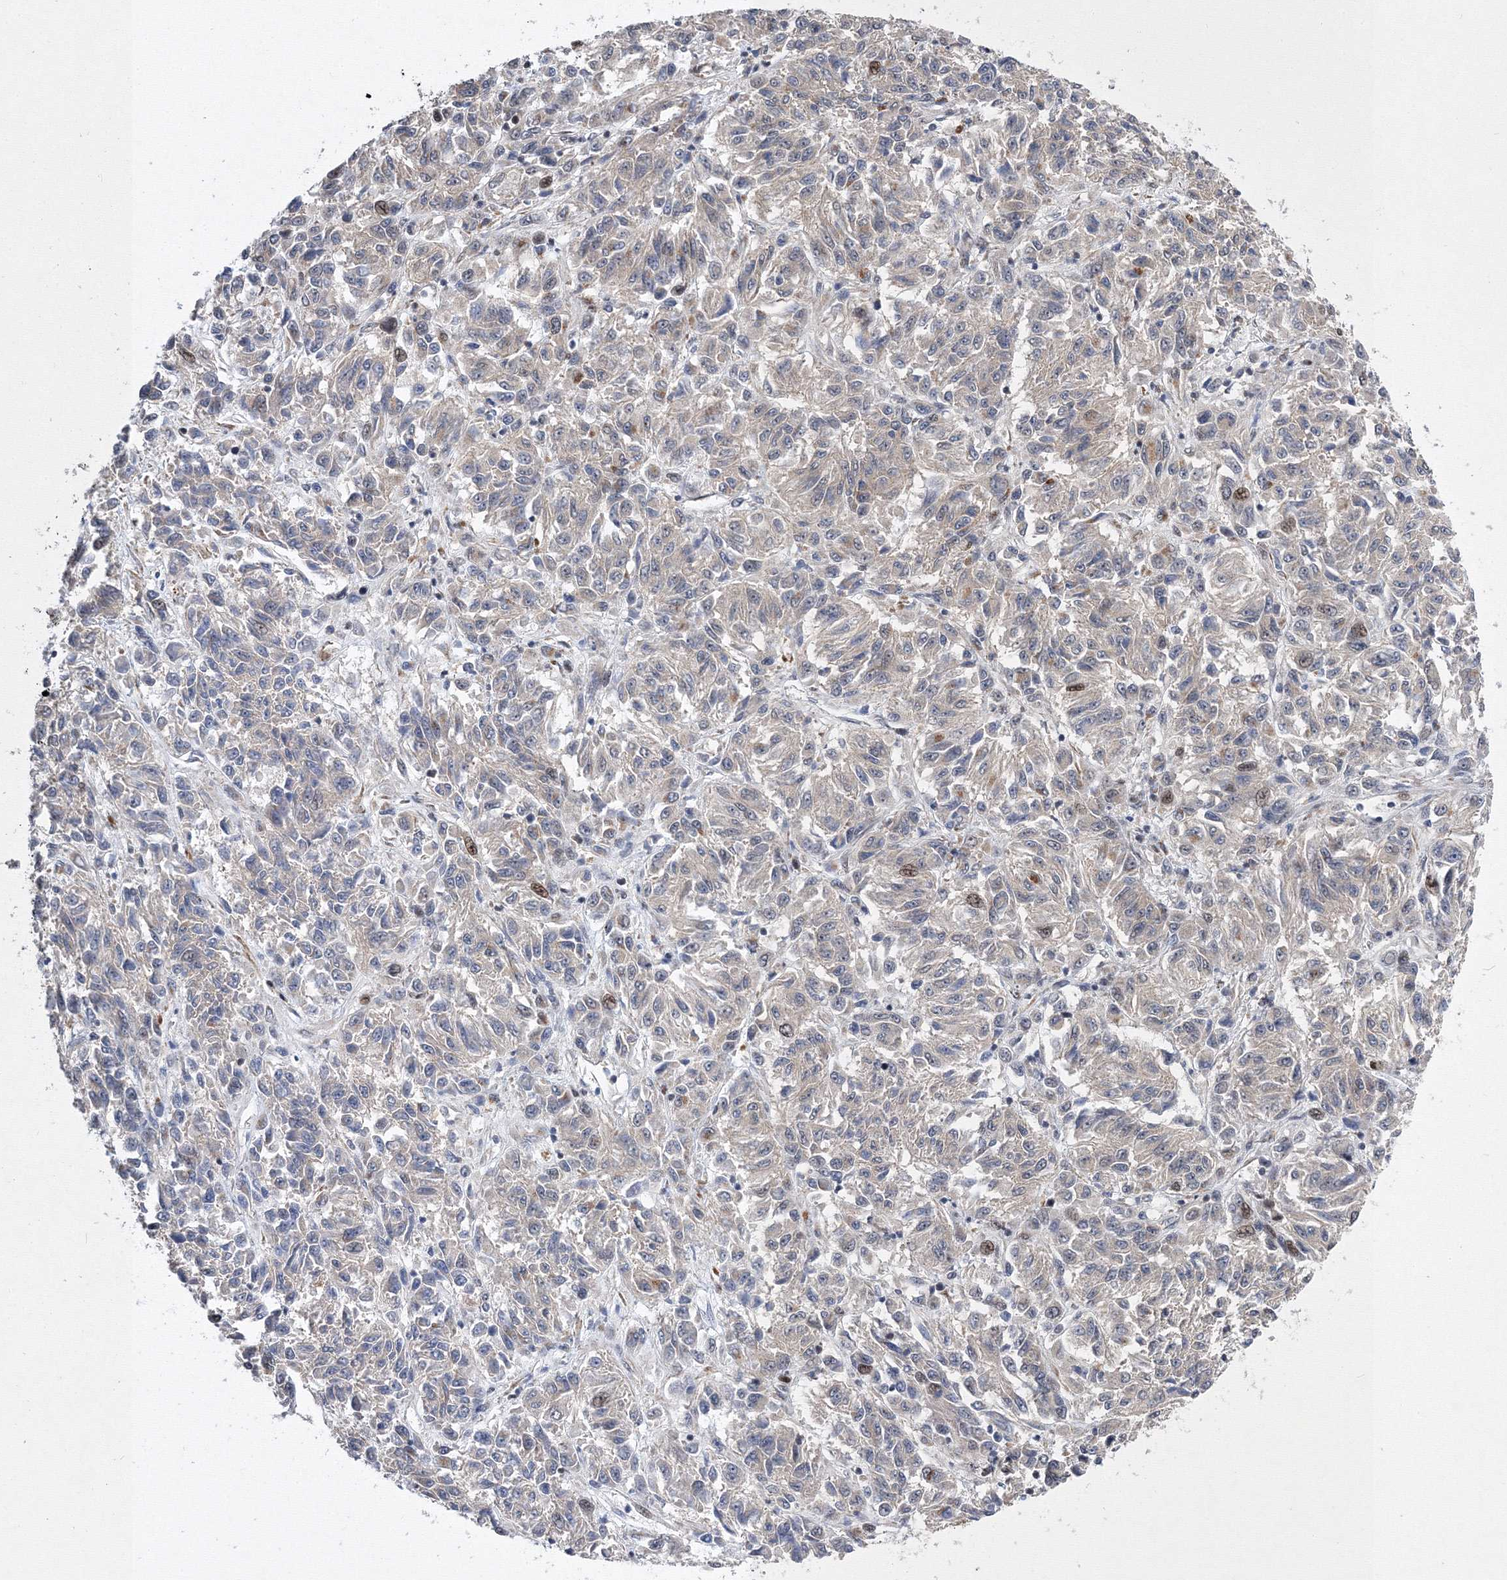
{"staining": {"intensity": "weak", "quantity": "<25%", "location": "nuclear"}, "tissue": "melanoma", "cell_type": "Tumor cells", "image_type": "cancer", "snomed": [{"axis": "morphology", "description": "Malignant melanoma, Metastatic site"}, {"axis": "topography", "description": "Lung"}], "caption": "The IHC histopathology image has no significant staining in tumor cells of malignant melanoma (metastatic site) tissue. (Brightfield microscopy of DAB immunohistochemistry (IHC) at high magnification).", "gene": "GPN1", "patient": {"sex": "male", "age": 64}}